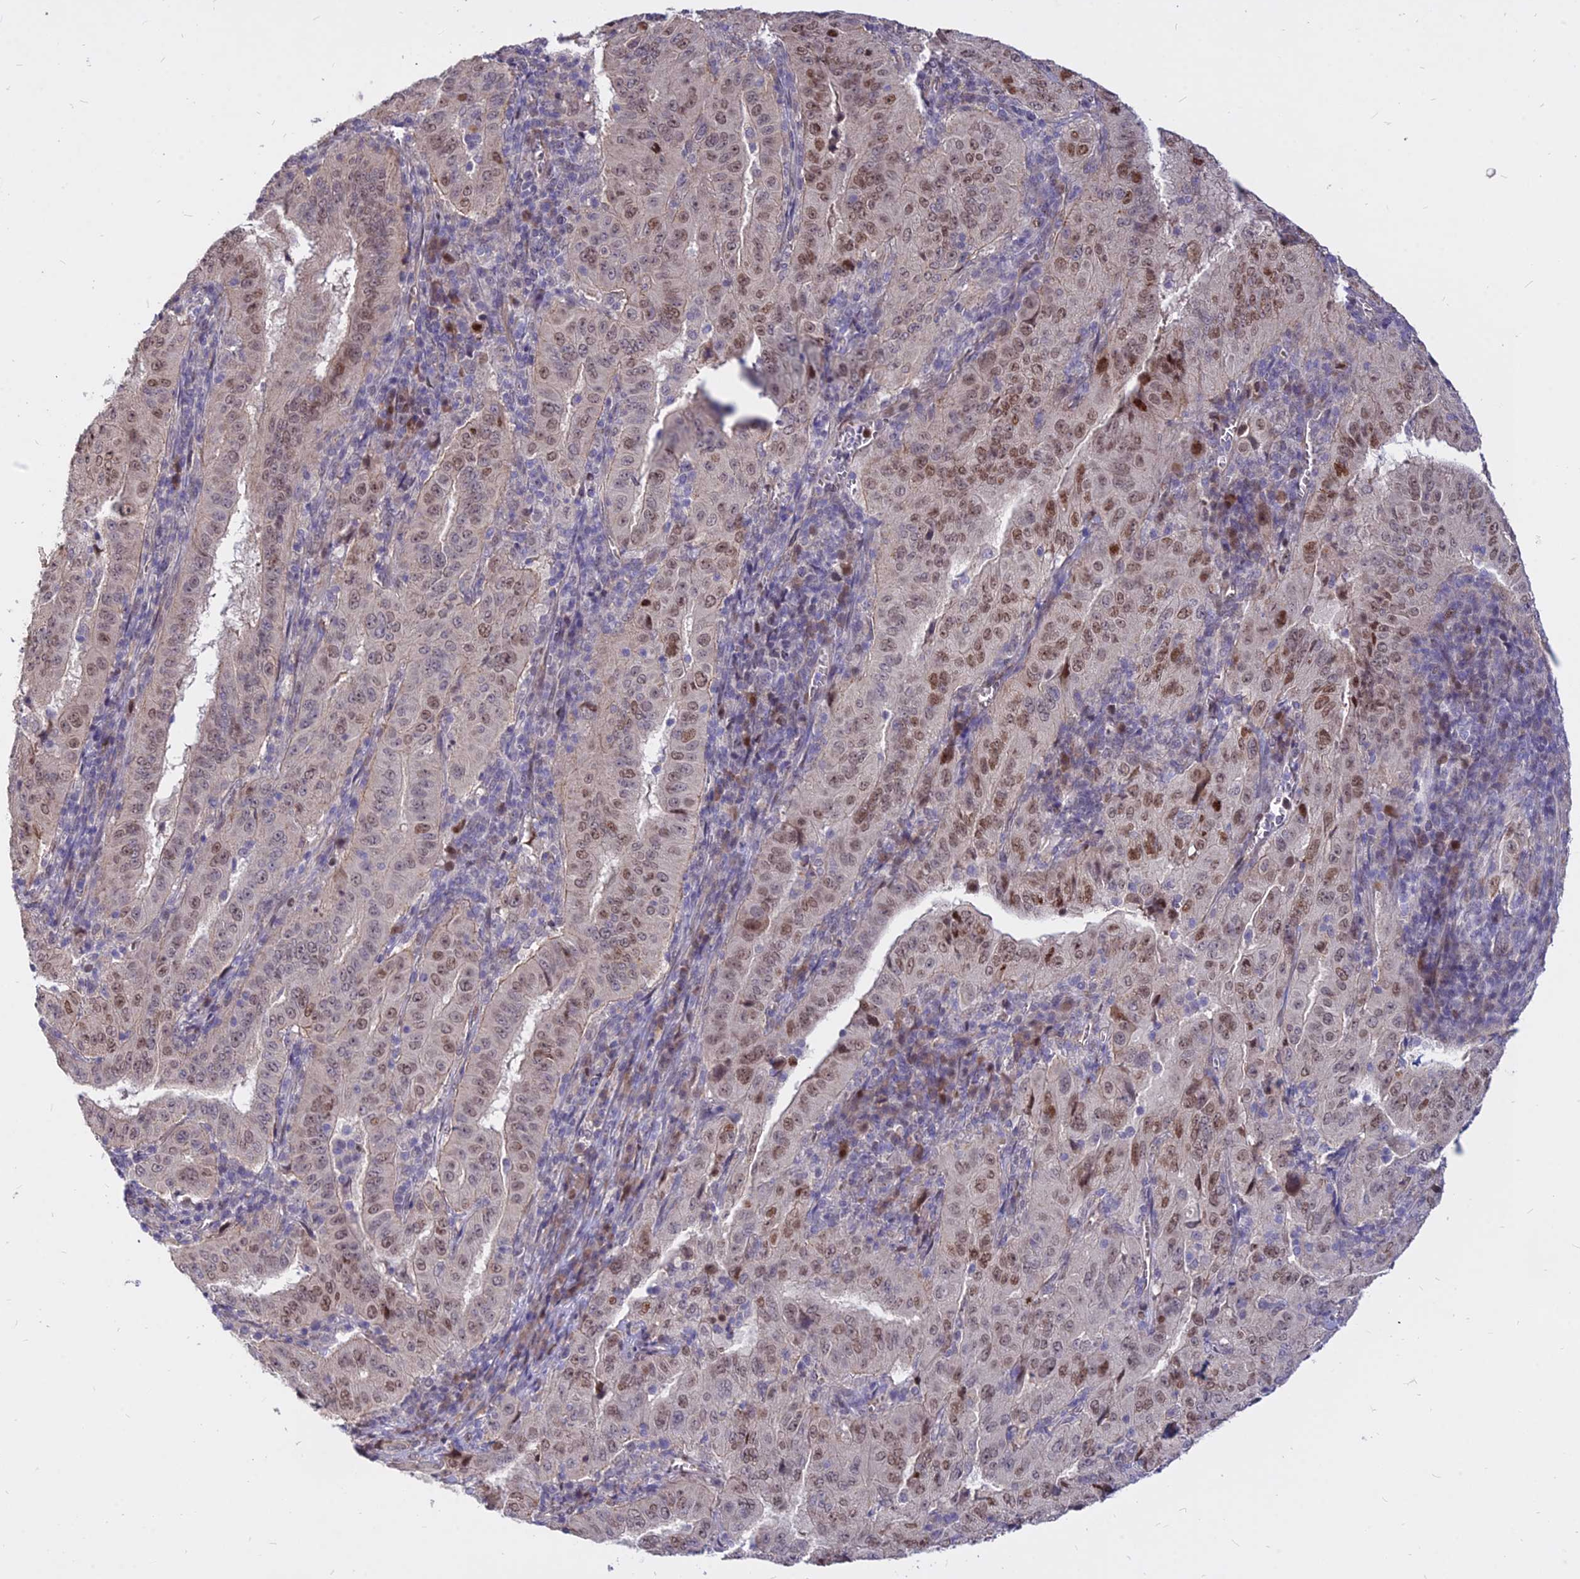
{"staining": {"intensity": "moderate", "quantity": ">75%", "location": "nuclear"}, "tissue": "pancreatic cancer", "cell_type": "Tumor cells", "image_type": "cancer", "snomed": [{"axis": "morphology", "description": "Adenocarcinoma, NOS"}, {"axis": "topography", "description": "Pancreas"}], "caption": "A histopathology image of human adenocarcinoma (pancreatic) stained for a protein exhibits moderate nuclear brown staining in tumor cells. (IHC, brightfield microscopy, high magnification).", "gene": "C11orf68", "patient": {"sex": "male", "age": 63}}